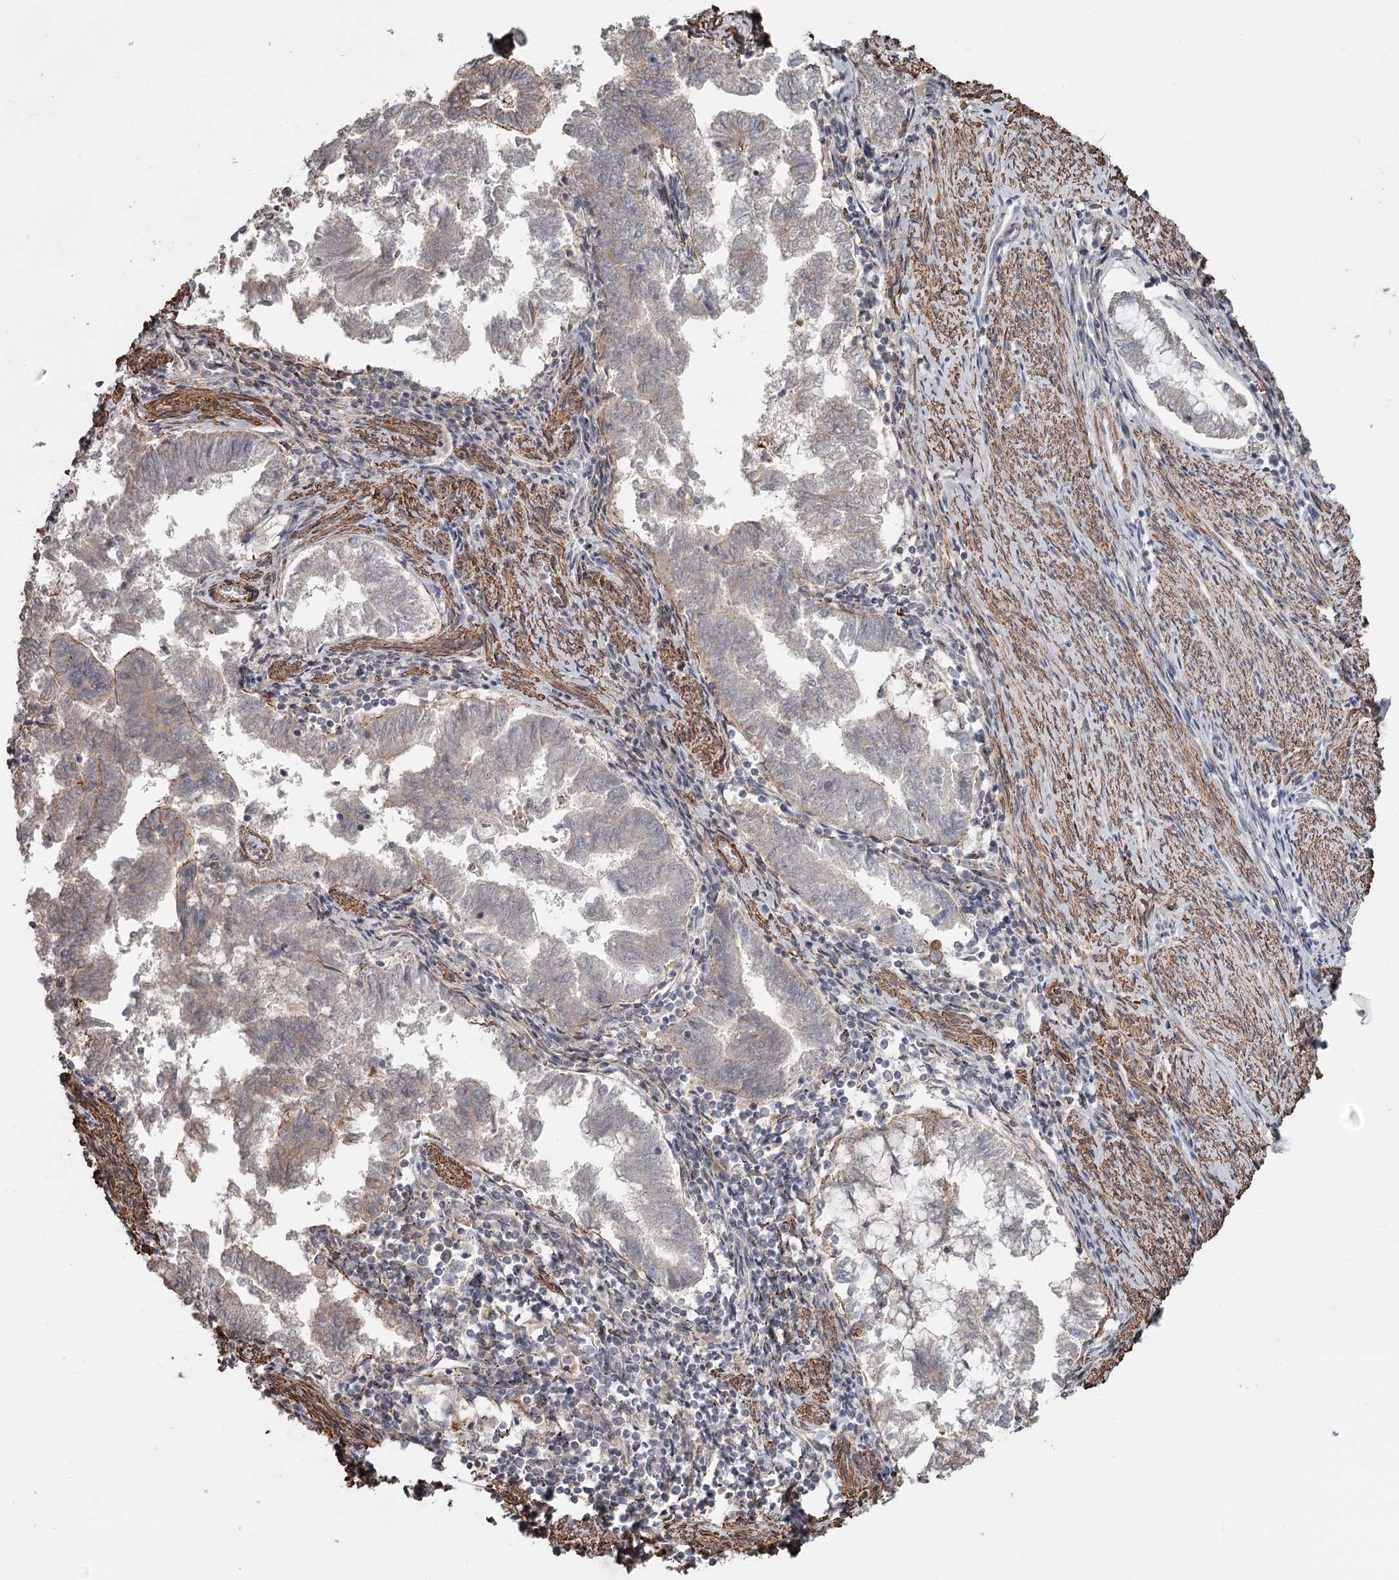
{"staining": {"intensity": "negative", "quantity": "none", "location": "none"}, "tissue": "endometrial cancer", "cell_type": "Tumor cells", "image_type": "cancer", "snomed": [{"axis": "morphology", "description": "Adenocarcinoma, NOS"}, {"axis": "topography", "description": "Endometrium"}], "caption": "Micrograph shows no significant protein staining in tumor cells of endometrial cancer. The staining was performed using DAB to visualize the protein expression in brown, while the nuclei were stained in blue with hematoxylin (Magnification: 20x).", "gene": "DHRS9", "patient": {"sex": "female", "age": 79}}